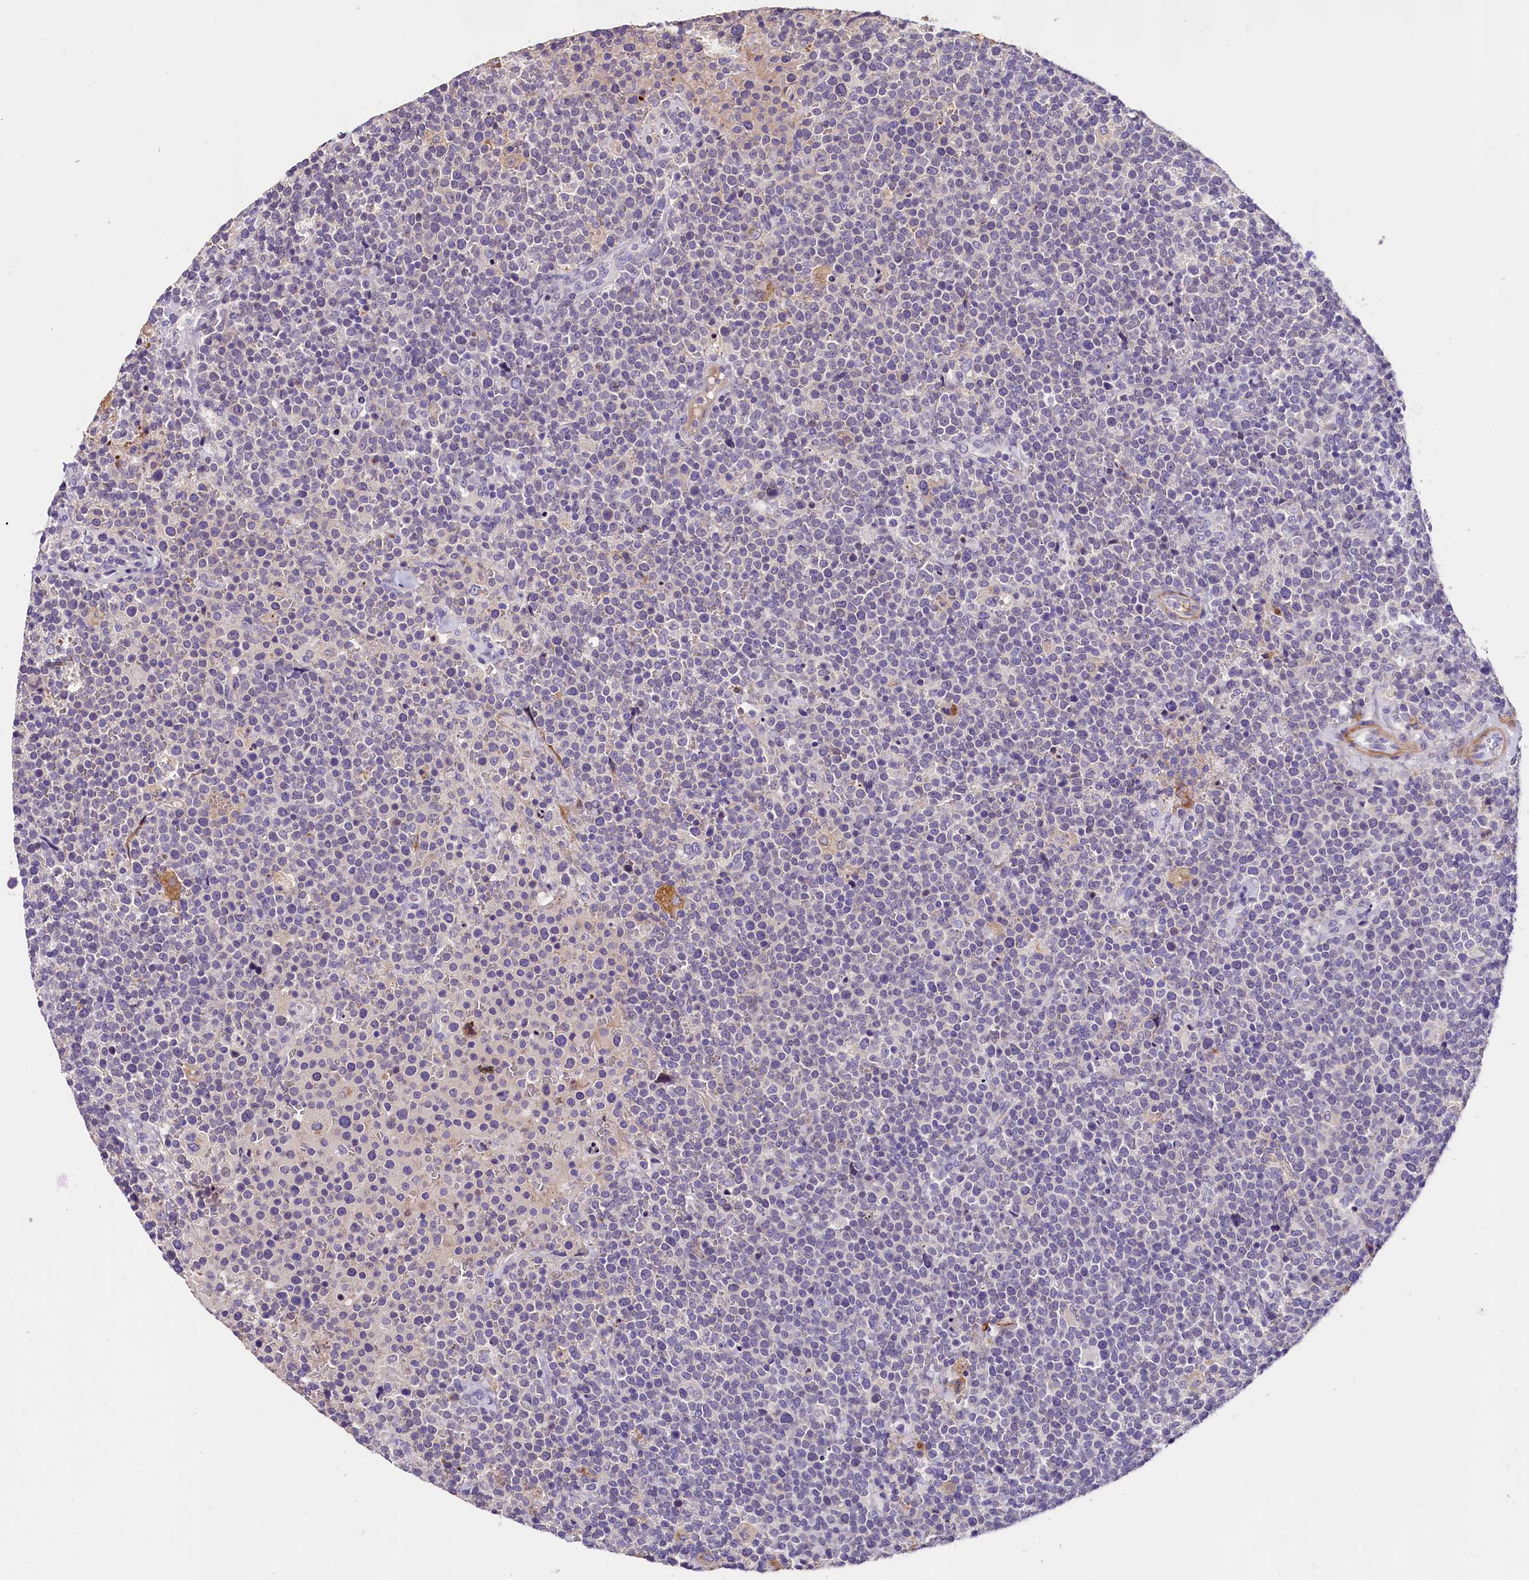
{"staining": {"intensity": "negative", "quantity": "none", "location": "none"}, "tissue": "lymphoma", "cell_type": "Tumor cells", "image_type": "cancer", "snomed": [{"axis": "morphology", "description": "Malignant lymphoma, non-Hodgkin's type, High grade"}, {"axis": "topography", "description": "Lymph node"}], "caption": "The micrograph displays no significant expression in tumor cells of malignant lymphoma, non-Hodgkin's type (high-grade). Brightfield microscopy of IHC stained with DAB (brown) and hematoxylin (blue), captured at high magnification.", "gene": "MEX3B", "patient": {"sex": "male", "age": 61}}